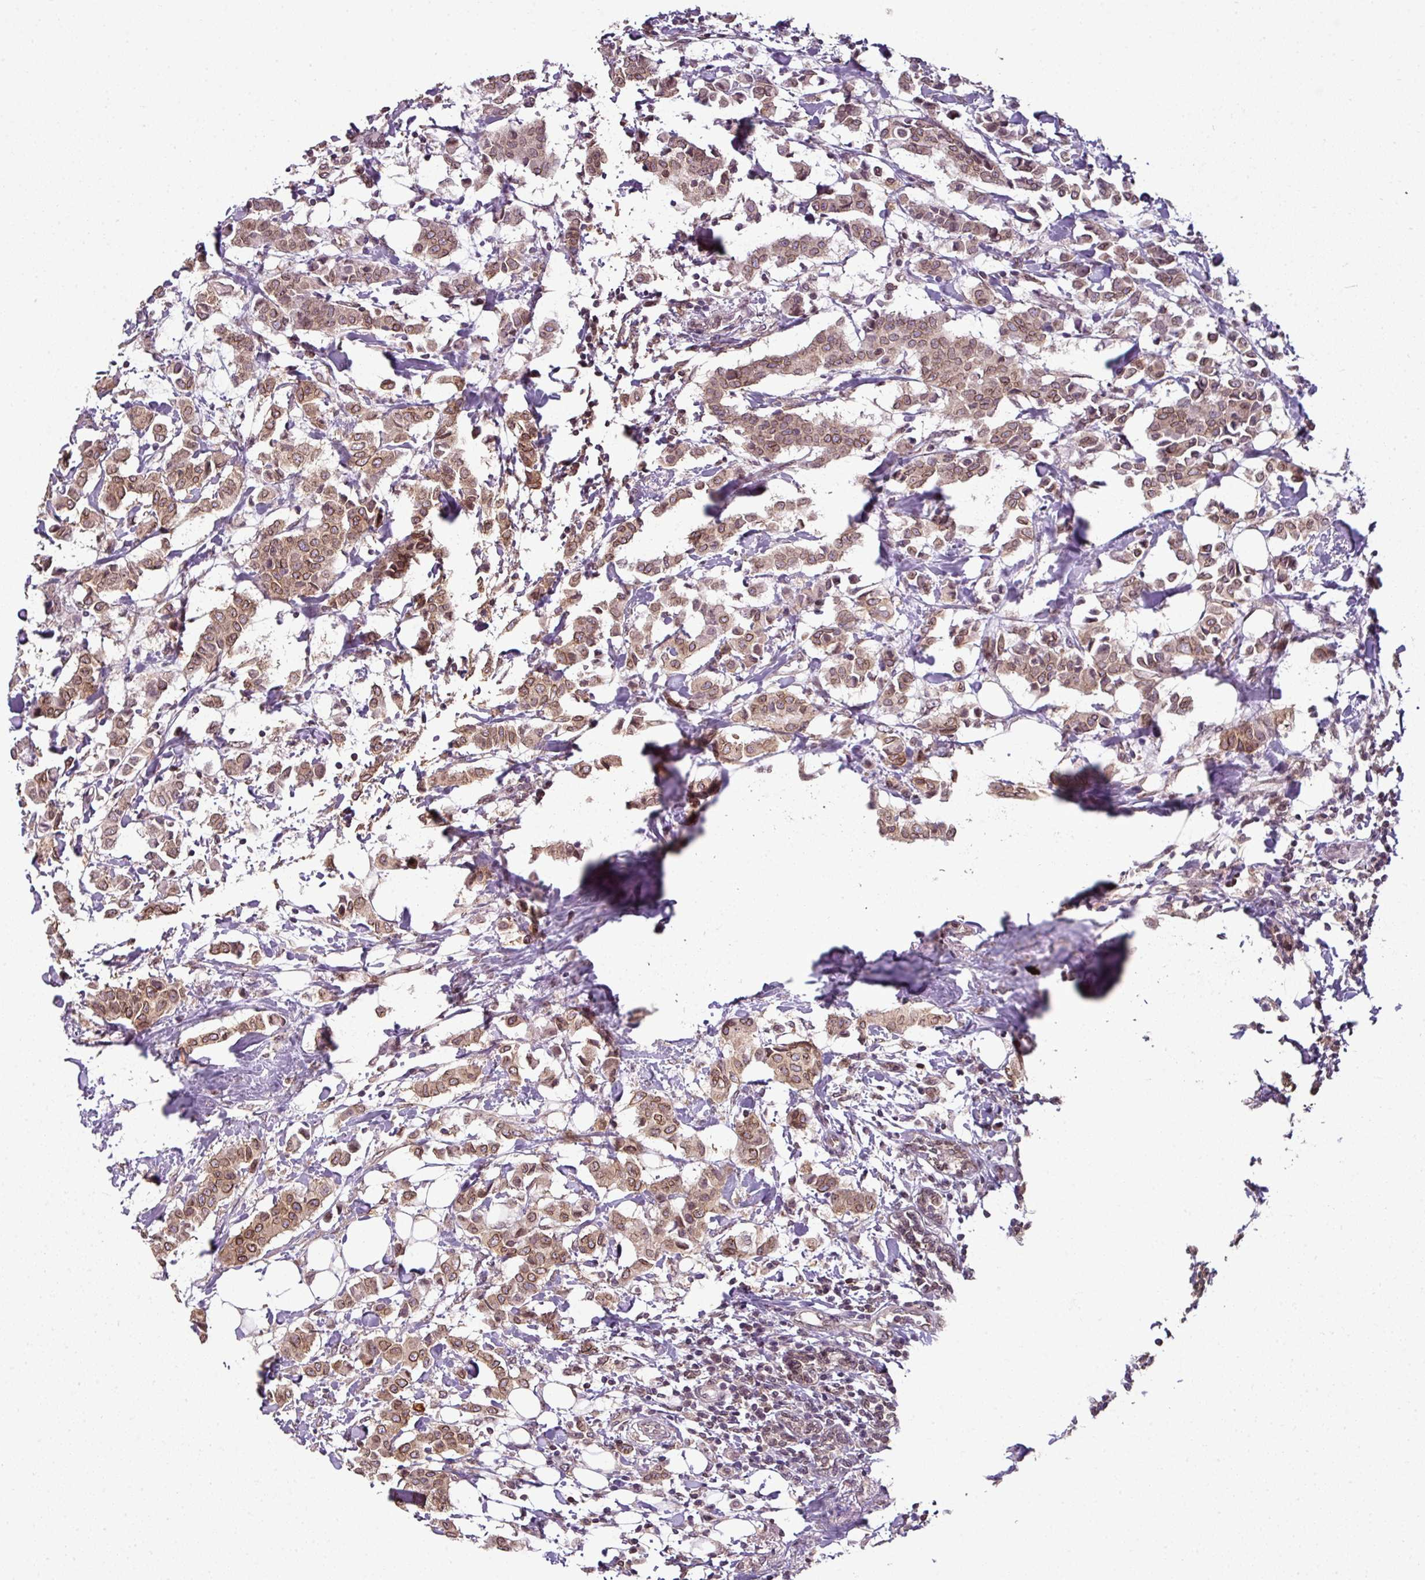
{"staining": {"intensity": "moderate", "quantity": ">75%", "location": "cytoplasmic/membranous,nuclear"}, "tissue": "breast cancer", "cell_type": "Tumor cells", "image_type": "cancer", "snomed": [{"axis": "morphology", "description": "Duct carcinoma"}, {"axis": "topography", "description": "Breast"}], "caption": "This is an image of immunohistochemistry staining of breast cancer, which shows moderate expression in the cytoplasmic/membranous and nuclear of tumor cells.", "gene": "RANGAP1", "patient": {"sex": "female", "age": 40}}